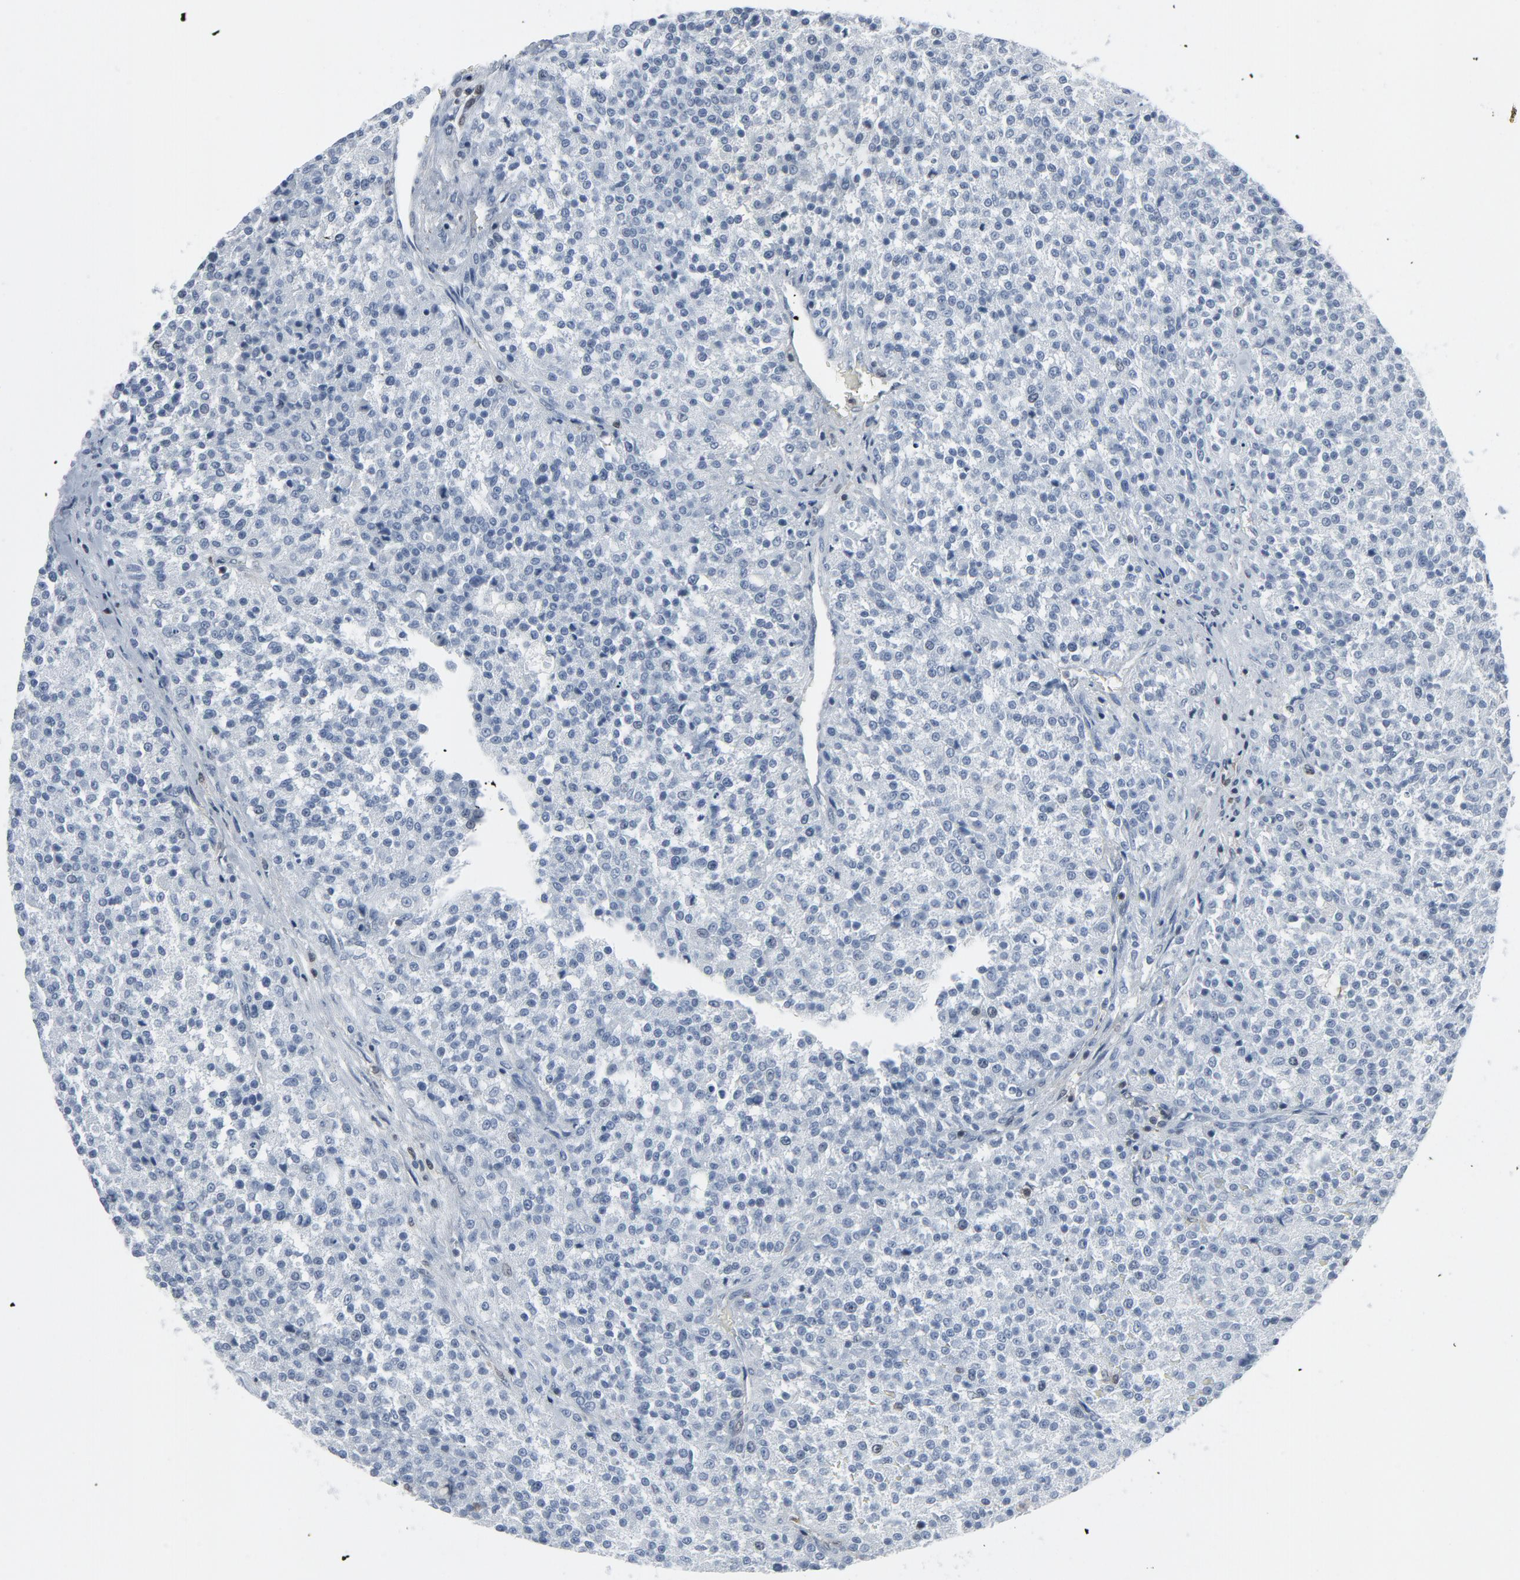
{"staining": {"intensity": "negative", "quantity": "none", "location": "none"}, "tissue": "testis cancer", "cell_type": "Tumor cells", "image_type": "cancer", "snomed": [{"axis": "morphology", "description": "Seminoma, NOS"}, {"axis": "topography", "description": "Testis"}], "caption": "A high-resolution histopathology image shows immunohistochemistry staining of seminoma (testis), which demonstrates no significant expression in tumor cells.", "gene": "STAT5A", "patient": {"sex": "male", "age": 59}}